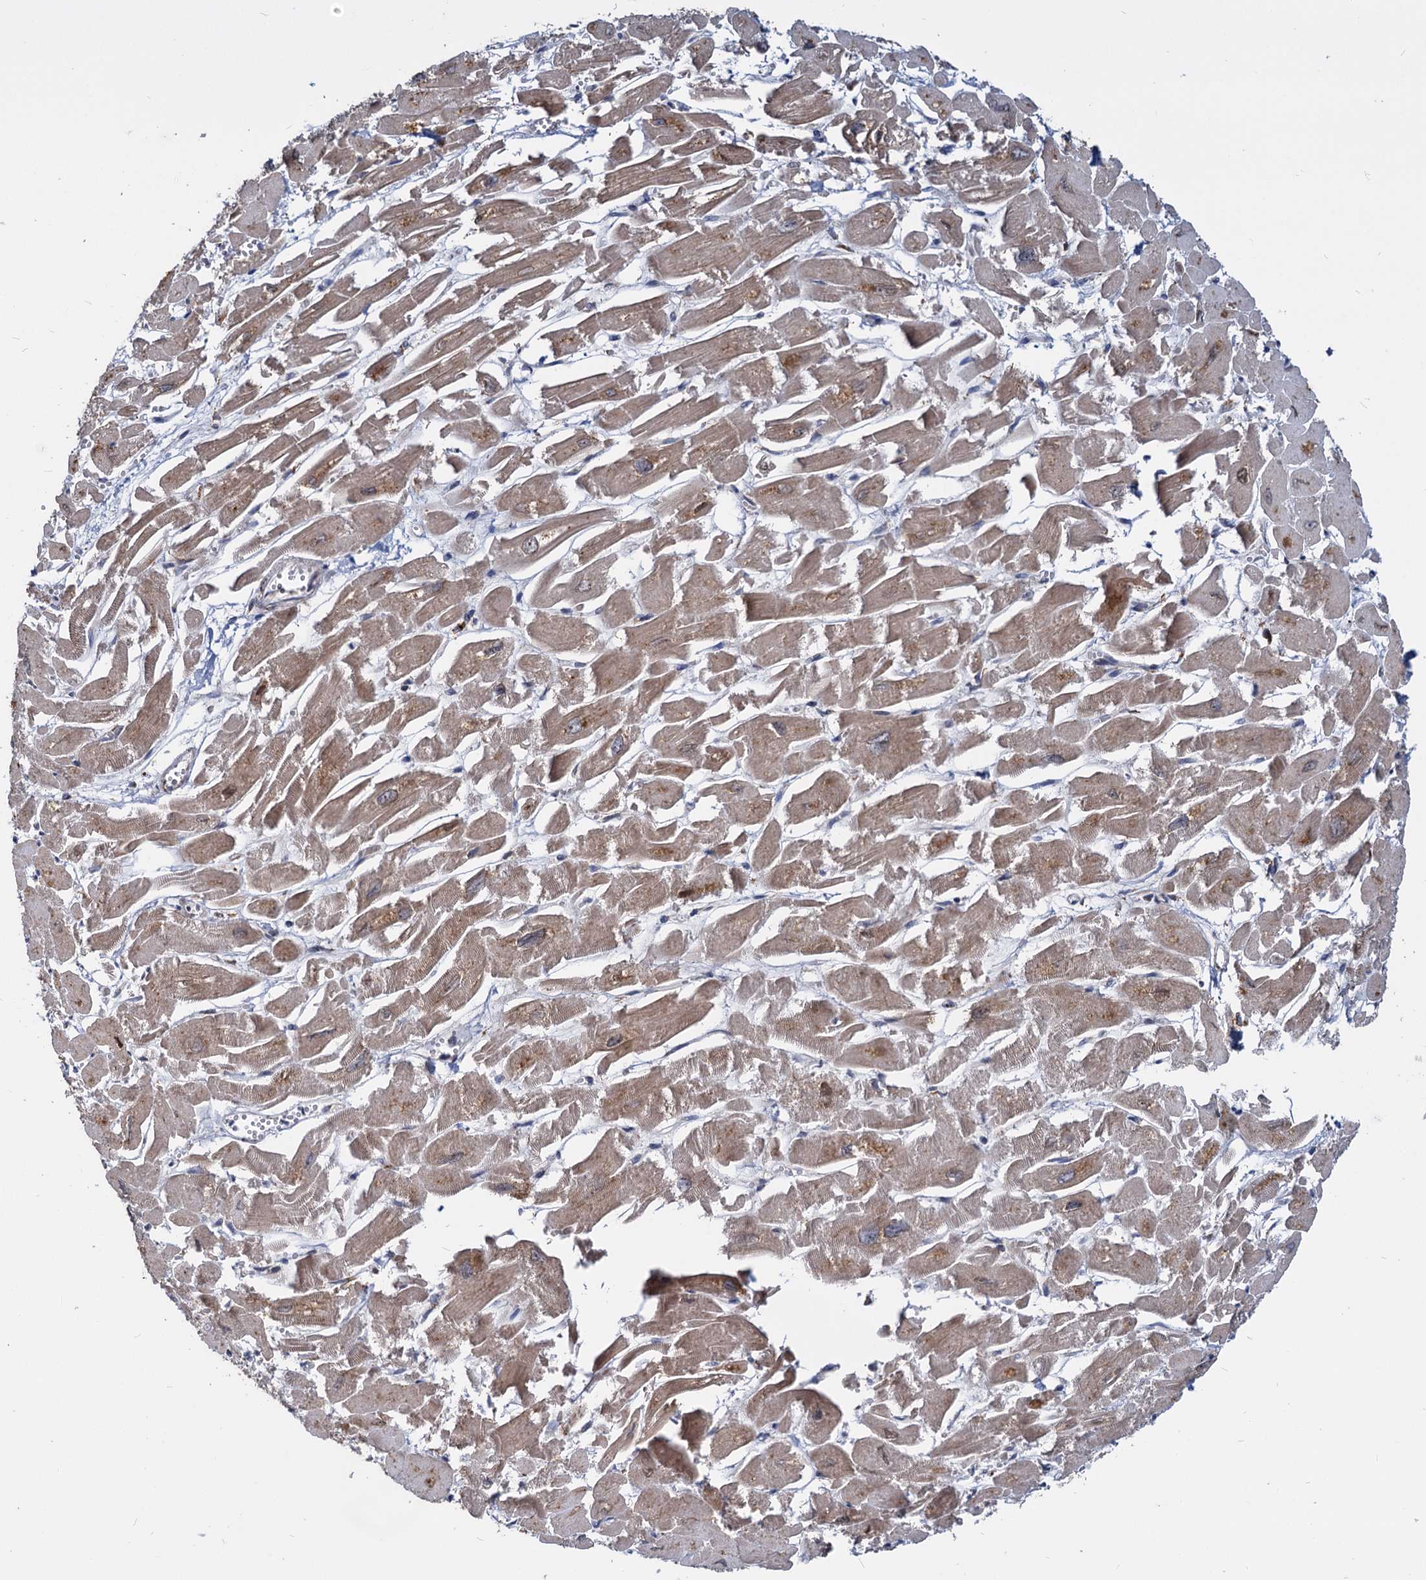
{"staining": {"intensity": "weak", "quantity": "25%-75%", "location": "cytoplasmic/membranous"}, "tissue": "heart muscle", "cell_type": "Cardiomyocytes", "image_type": "normal", "snomed": [{"axis": "morphology", "description": "Normal tissue, NOS"}, {"axis": "topography", "description": "Heart"}], "caption": "Cardiomyocytes show weak cytoplasmic/membranous expression in about 25%-75% of cells in normal heart muscle.", "gene": "SAAL1", "patient": {"sex": "male", "age": 54}}